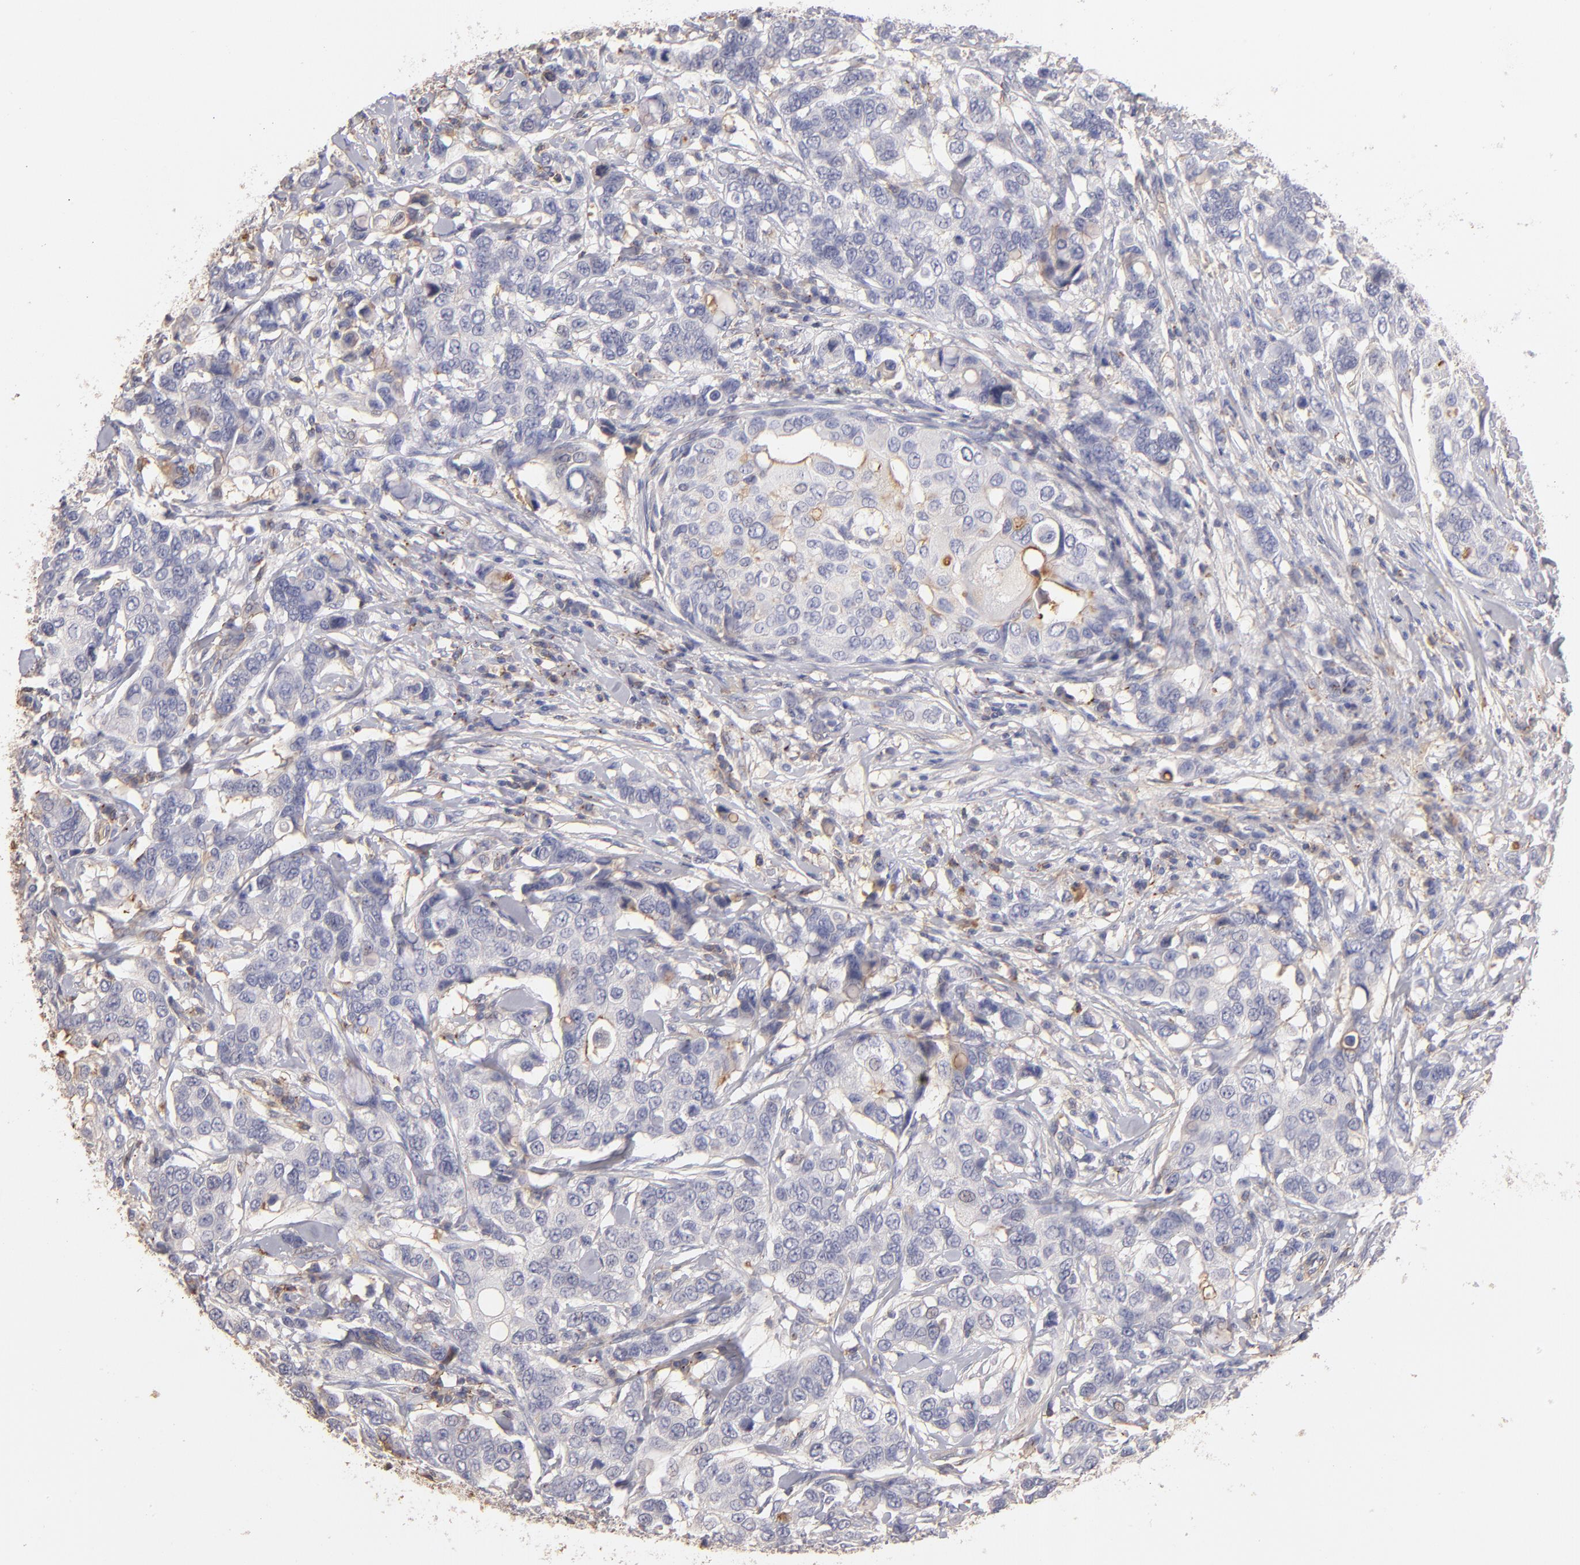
{"staining": {"intensity": "negative", "quantity": "none", "location": "none"}, "tissue": "breast cancer", "cell_type": "Tumor cells", "image_type": "cancer", "snomed": [{"axis": "morphology", "description": "Duct carcinoma"}, {"axis": "topography", "description": "Breast"}], "caption": "DAB (3,3'-diaminobenzidine) immunohistochemical staining of human breast cancer exhibits no significant expression in tumor cells.", "gene": "ABCB1", "patient": {"sex": "female", "age": 27}}